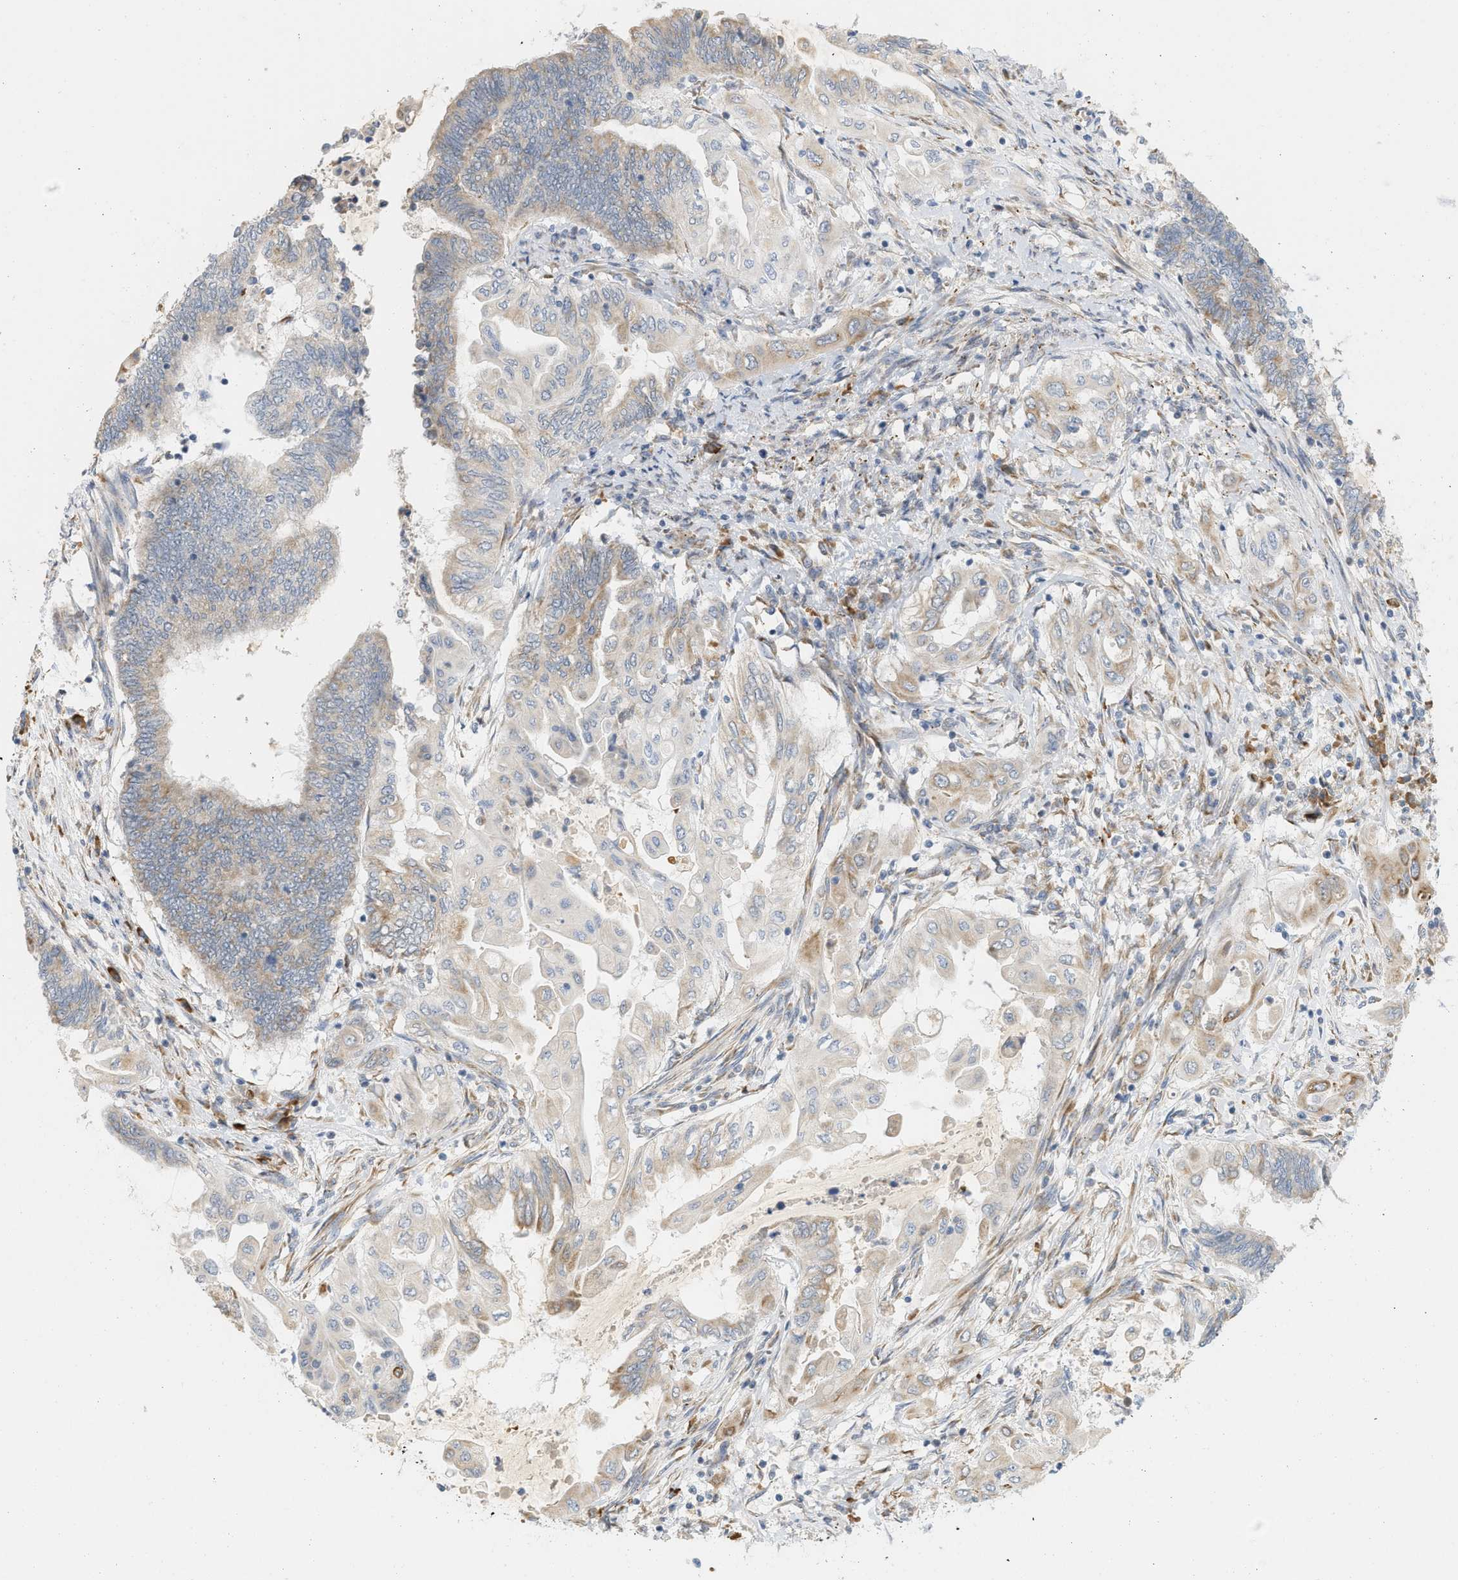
{"staining": {"intensity": "weak", "quantity": "25%-75%", "location": "cytoplasmic/membranous"}, "tissue": "endometrial cancer", "cell_type": "Tumor cells", "image_type": "cancer", "snomed": [{"axis": "morphology", "description": "Adenocarcinoma, NOS"}, {"axis": "topography", "description": "Uterus"}, {"axis": "topography", "description": "Endometrium"}], "caption": "Immunohistochemistry (IHC) photomicrograph of neoplastic tissue: human adenocarcinoma (endometrial) stained using immunohistochemistry shows low levels of weak protein expression localized specifically in the cytoplasmic/membranous of tumor cells, appearing as a cytoplasmic/membranous brown color.", "gene": "SVOP", "patient": {"sex": "female", "age": 70}}